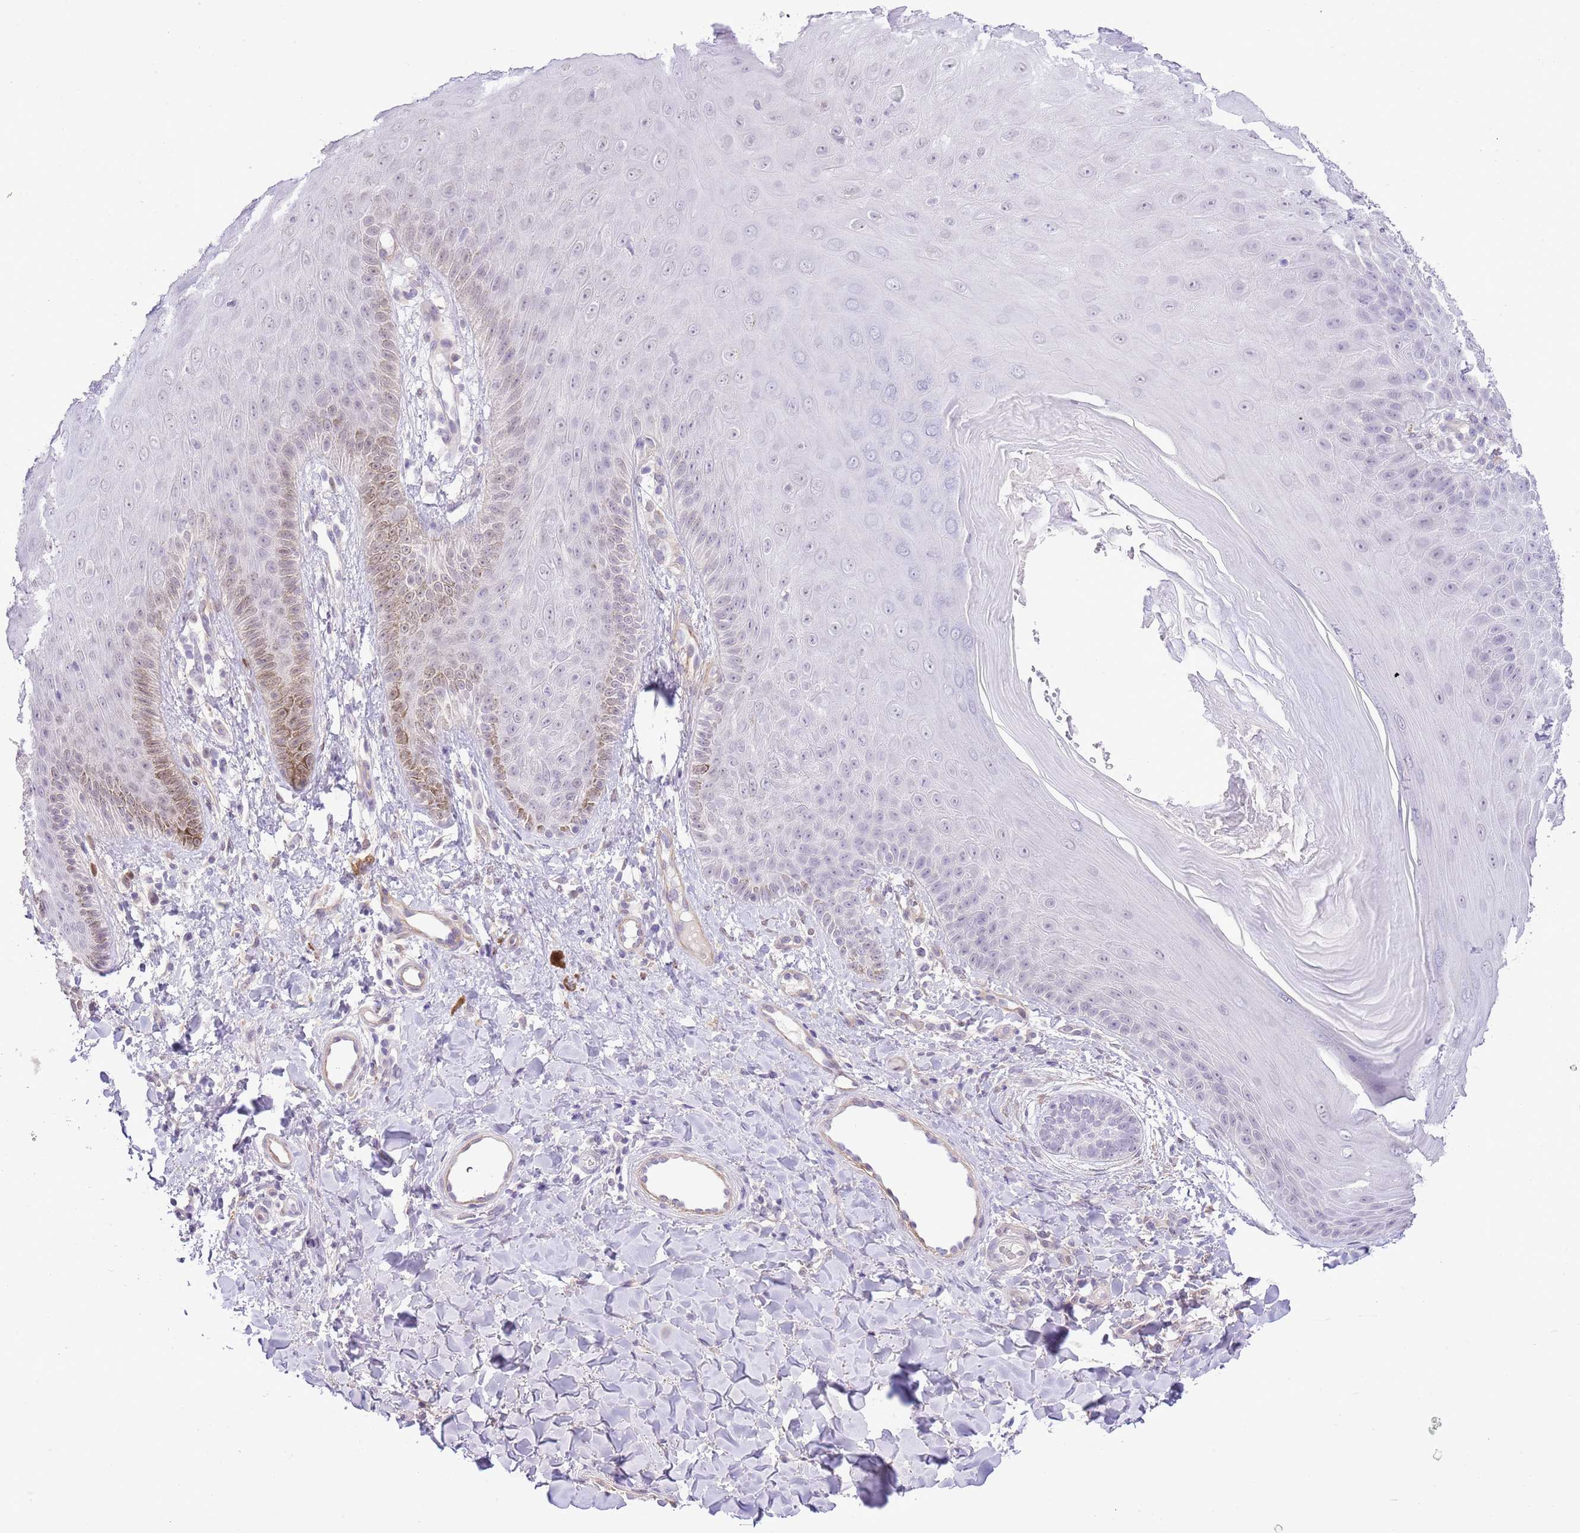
{"staining": {"intensity": "weak", "quantity": "<25%", "location": "cytoplasmic/membranous"}, "tissue": "skin", "cell_type": "Epidermal cells", "image_type": "normal", "snomed": [{"axis": "morphology", "description": "Normal tissue, NOS"}, {"axis": "morphology", "description": "Neoplasm, malignant, NOS"}, {"axis": "topography", "description": "Anal"}], "caption": "Immunohistochemistry histopathology image of unremarkable skin: human skin stained with DAB (3,3'-diaminobenzidine) exhibits no significant protein positivity in epidermal cells.", "gene": "MIDN", "patient": {"sex": "male", "age": 47}}